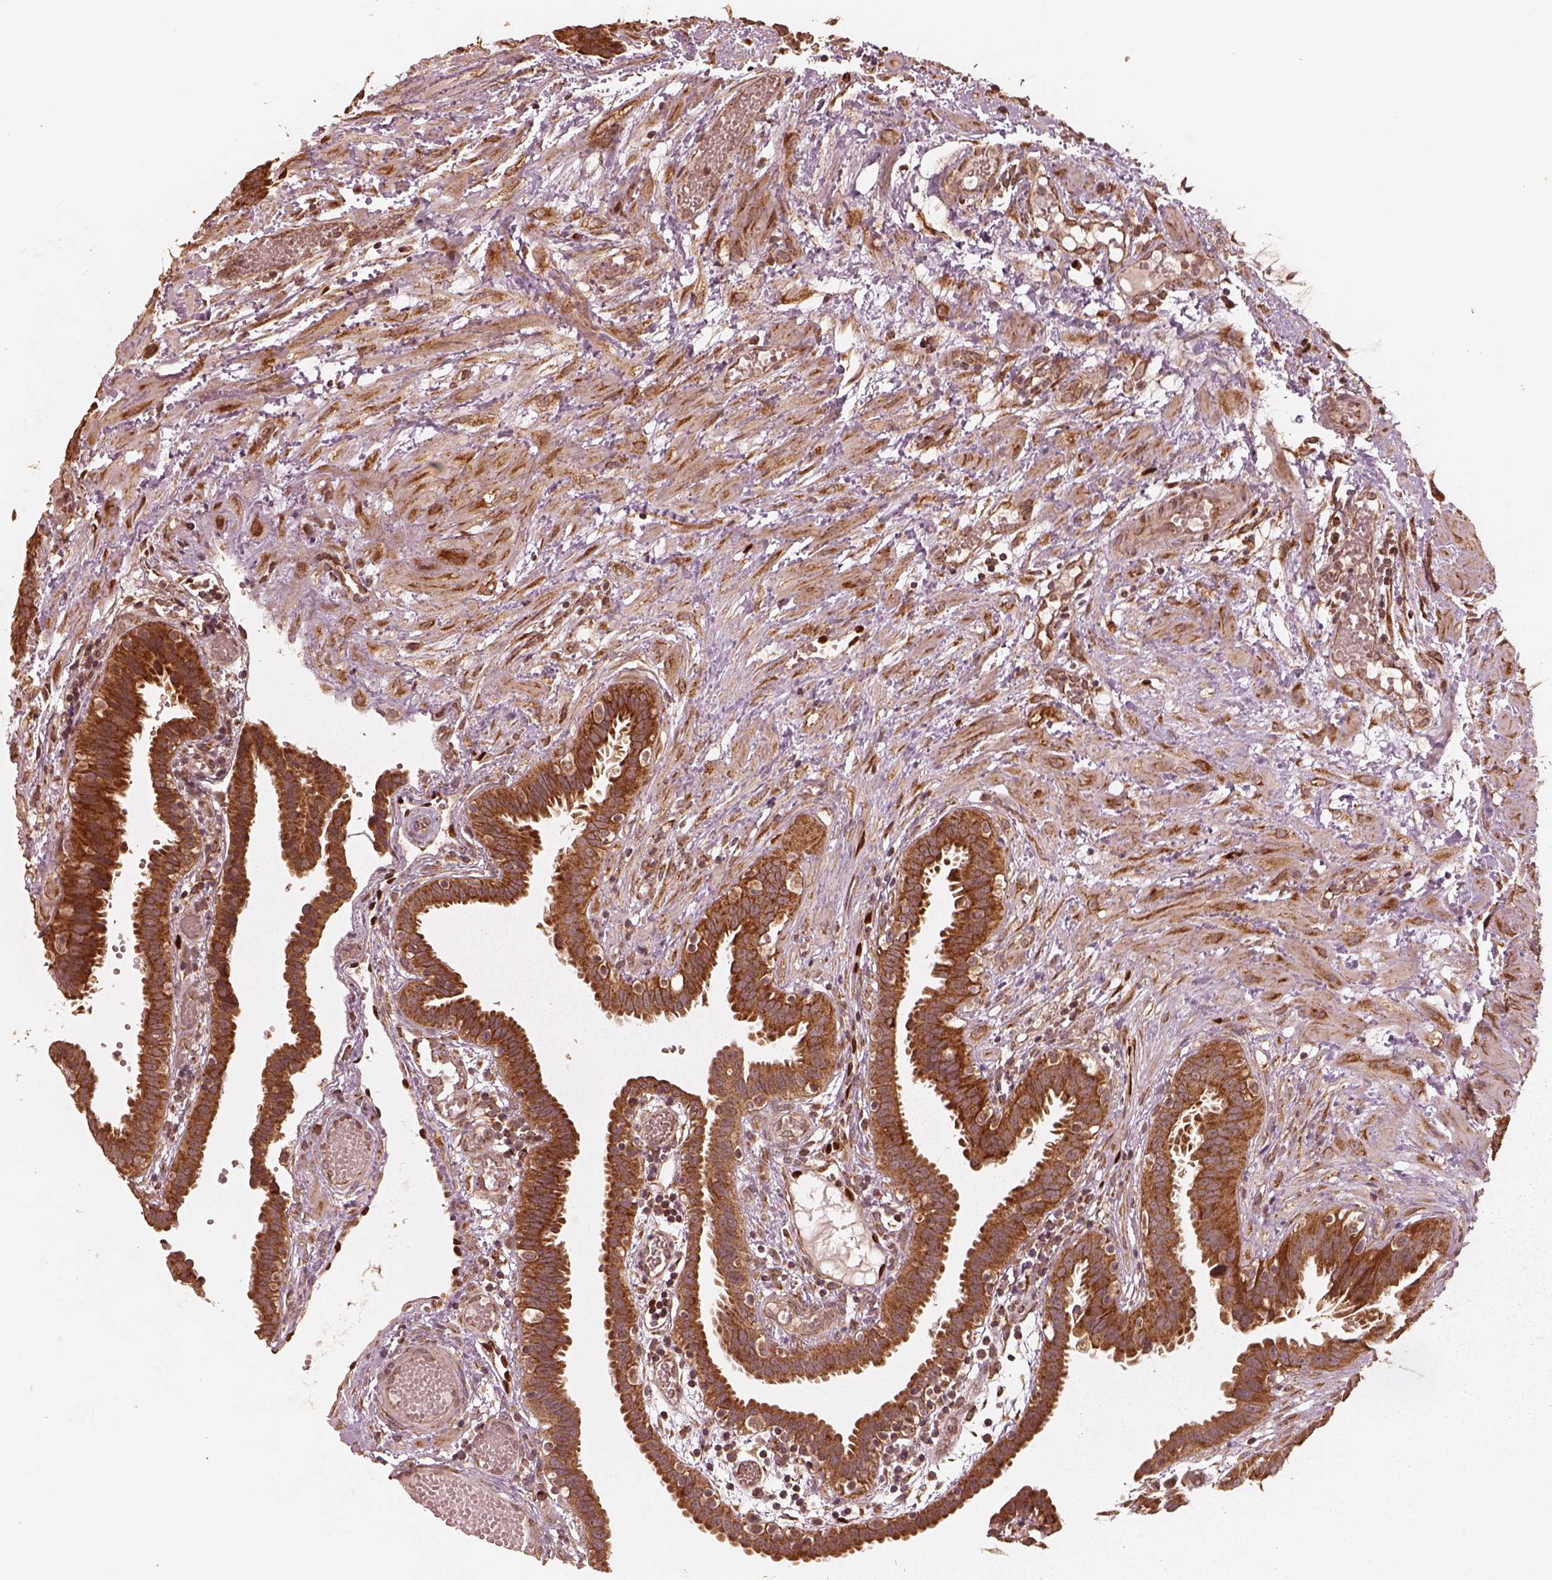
{"staining": {"intensity": "strong", "quantity": ">75%", "location": "cytoplasmic/membranous"}, "tissue": "fallopian tube", "cell_type": "Glandular cells", "image_type": "normal", "snomed": [{"axis": "morphology", "description": "Normal tissue, NOS"}, {"axis": "topography", "description": "Fallopian tube"}], "caption": "Fallopian tube stained with immunohistochemistry reveals strong cytoplasmic/membranous positivity in about >75% of glandular cells.", "gene": "DNAJC25", "patient": {"sex": "female", "age": 37}}